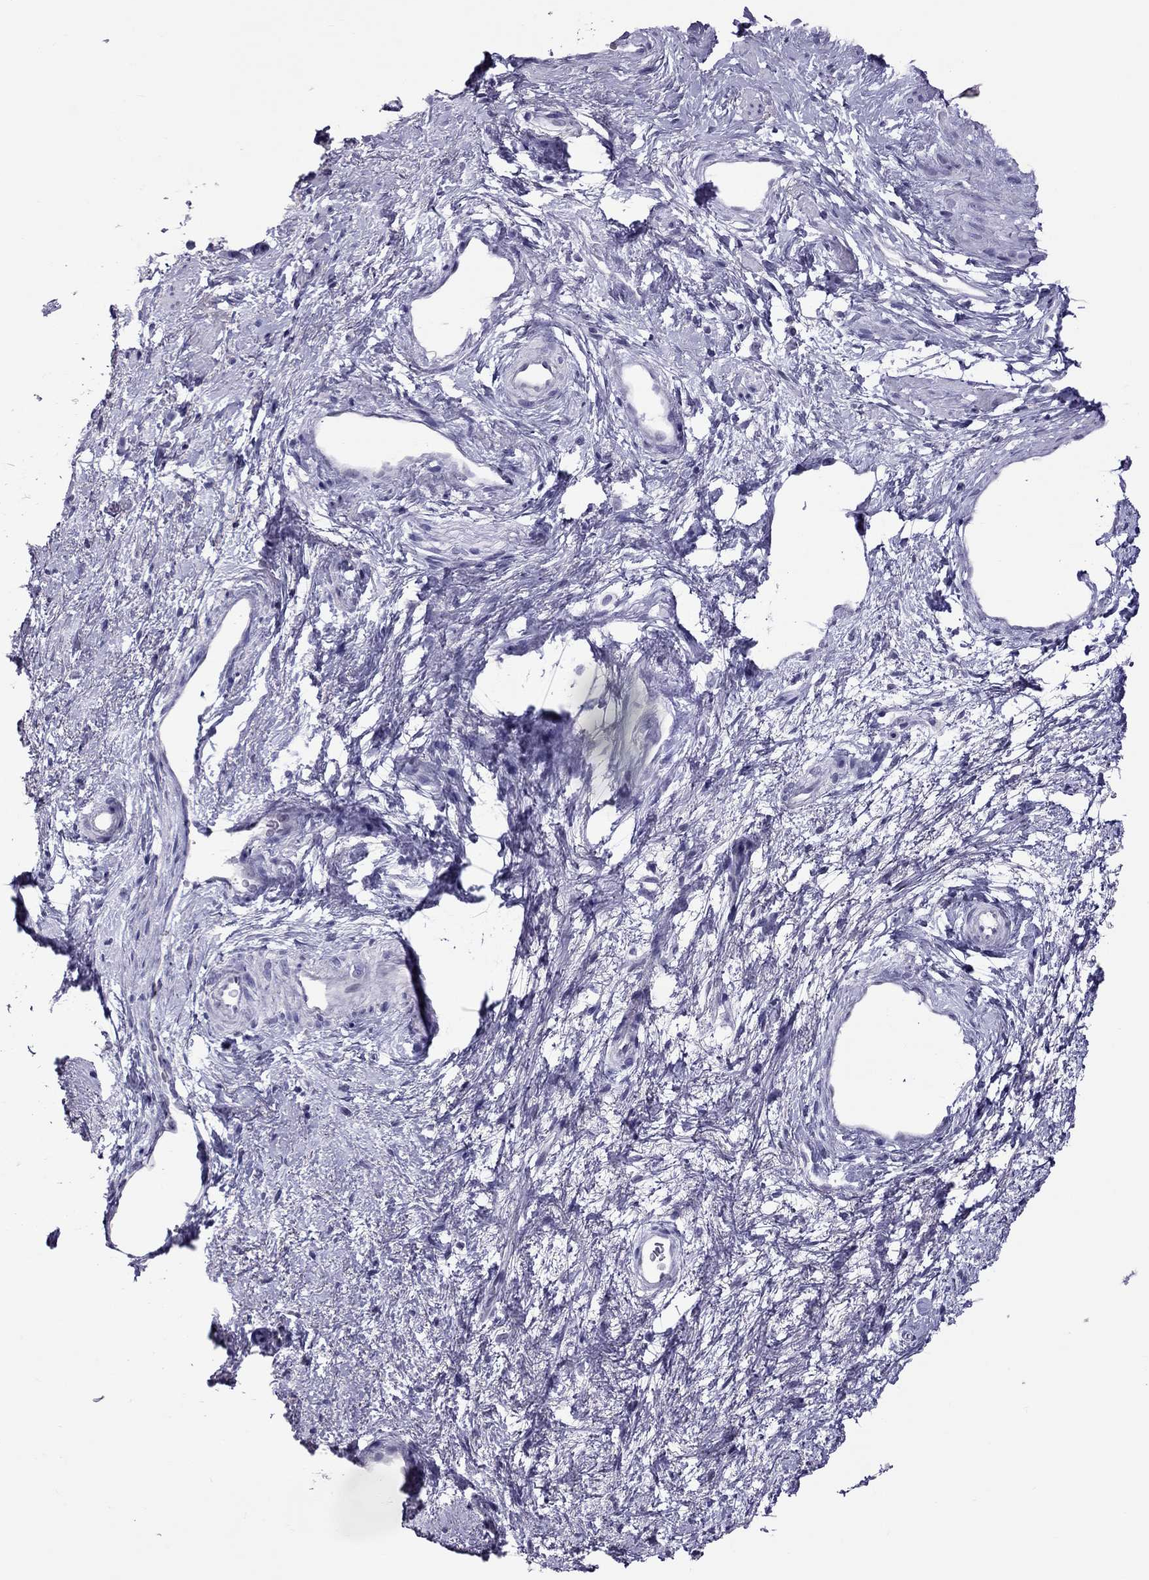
{"staining": {"intensity": "negative", "quantity": "none", "location": "none"}, "tissue": "skin", "cell_type": "Epidermal cells", "image_type": "normal", "snomed": [{"axis": "morphology", "description": "Normal tissue, NOS"}, {"axis": "topography", "description": "Anal"}], "caption": "IHC of normal human skin exhibits no positivity in epidermal cells.", "gene": "TEX14", "patient": {"sex": "female", "age": 46}}